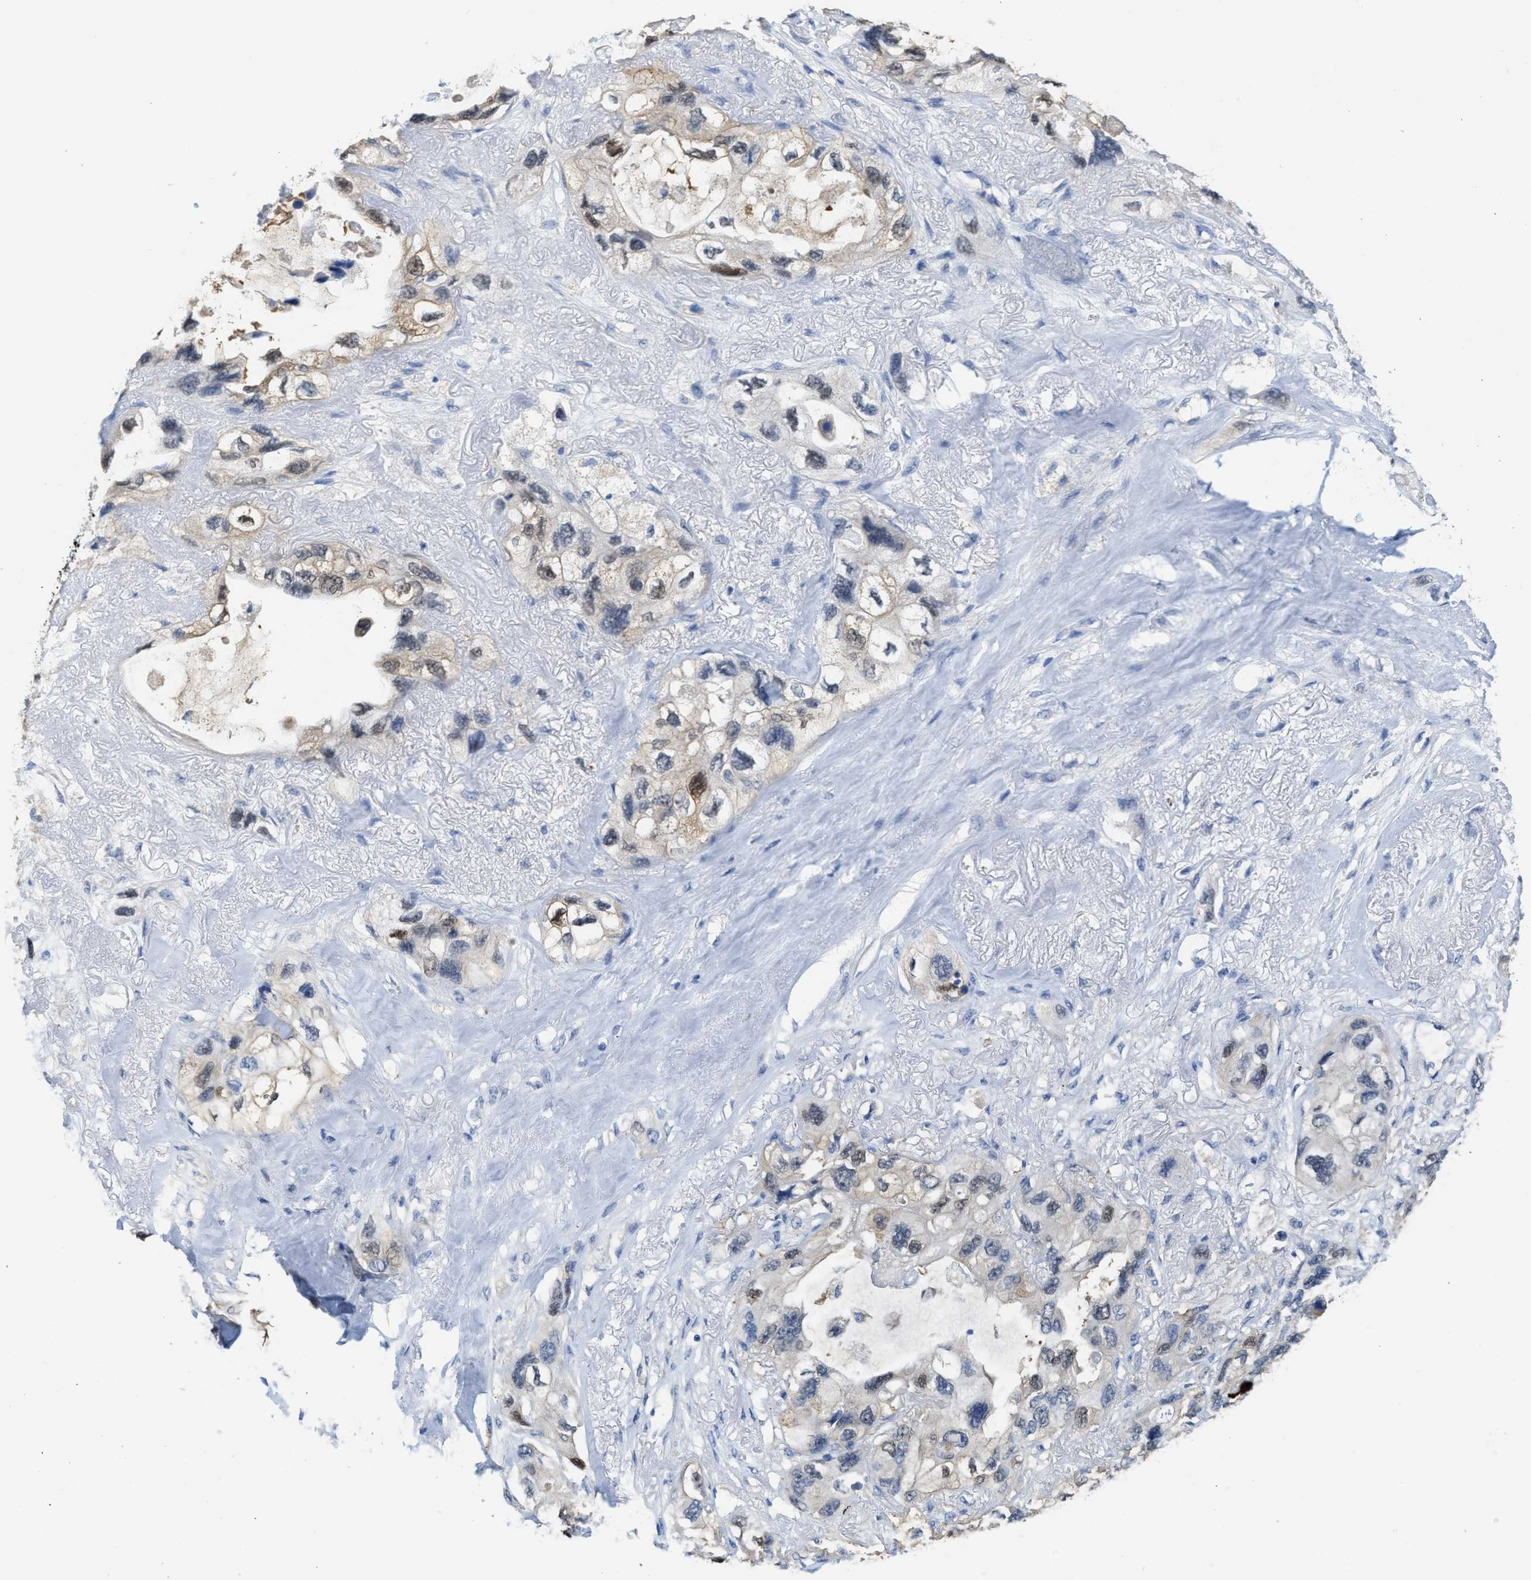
{"staining": {"intensity": "weak", "quantity": "25%-75%", "location": "nuclear"}, "tissue": "lung cancer", "cell_type": "Tumor cells", "image_type": "cancer", "snomed": [{"axis": "morphology", "description": "Squamous cell carcinoma, NOS"}, {"axis": "topography", "description": "Lung"}], "caption": "An immunohistochemistry (IHC) photomicrograph of tumor tissue is shown. Protein staining in brown shows weak nuclear positivity in squamous cell carcinoma (lung) within tumor cells.", "gene": "ASS1", "patient": {"sex": "female", "age": 73}}